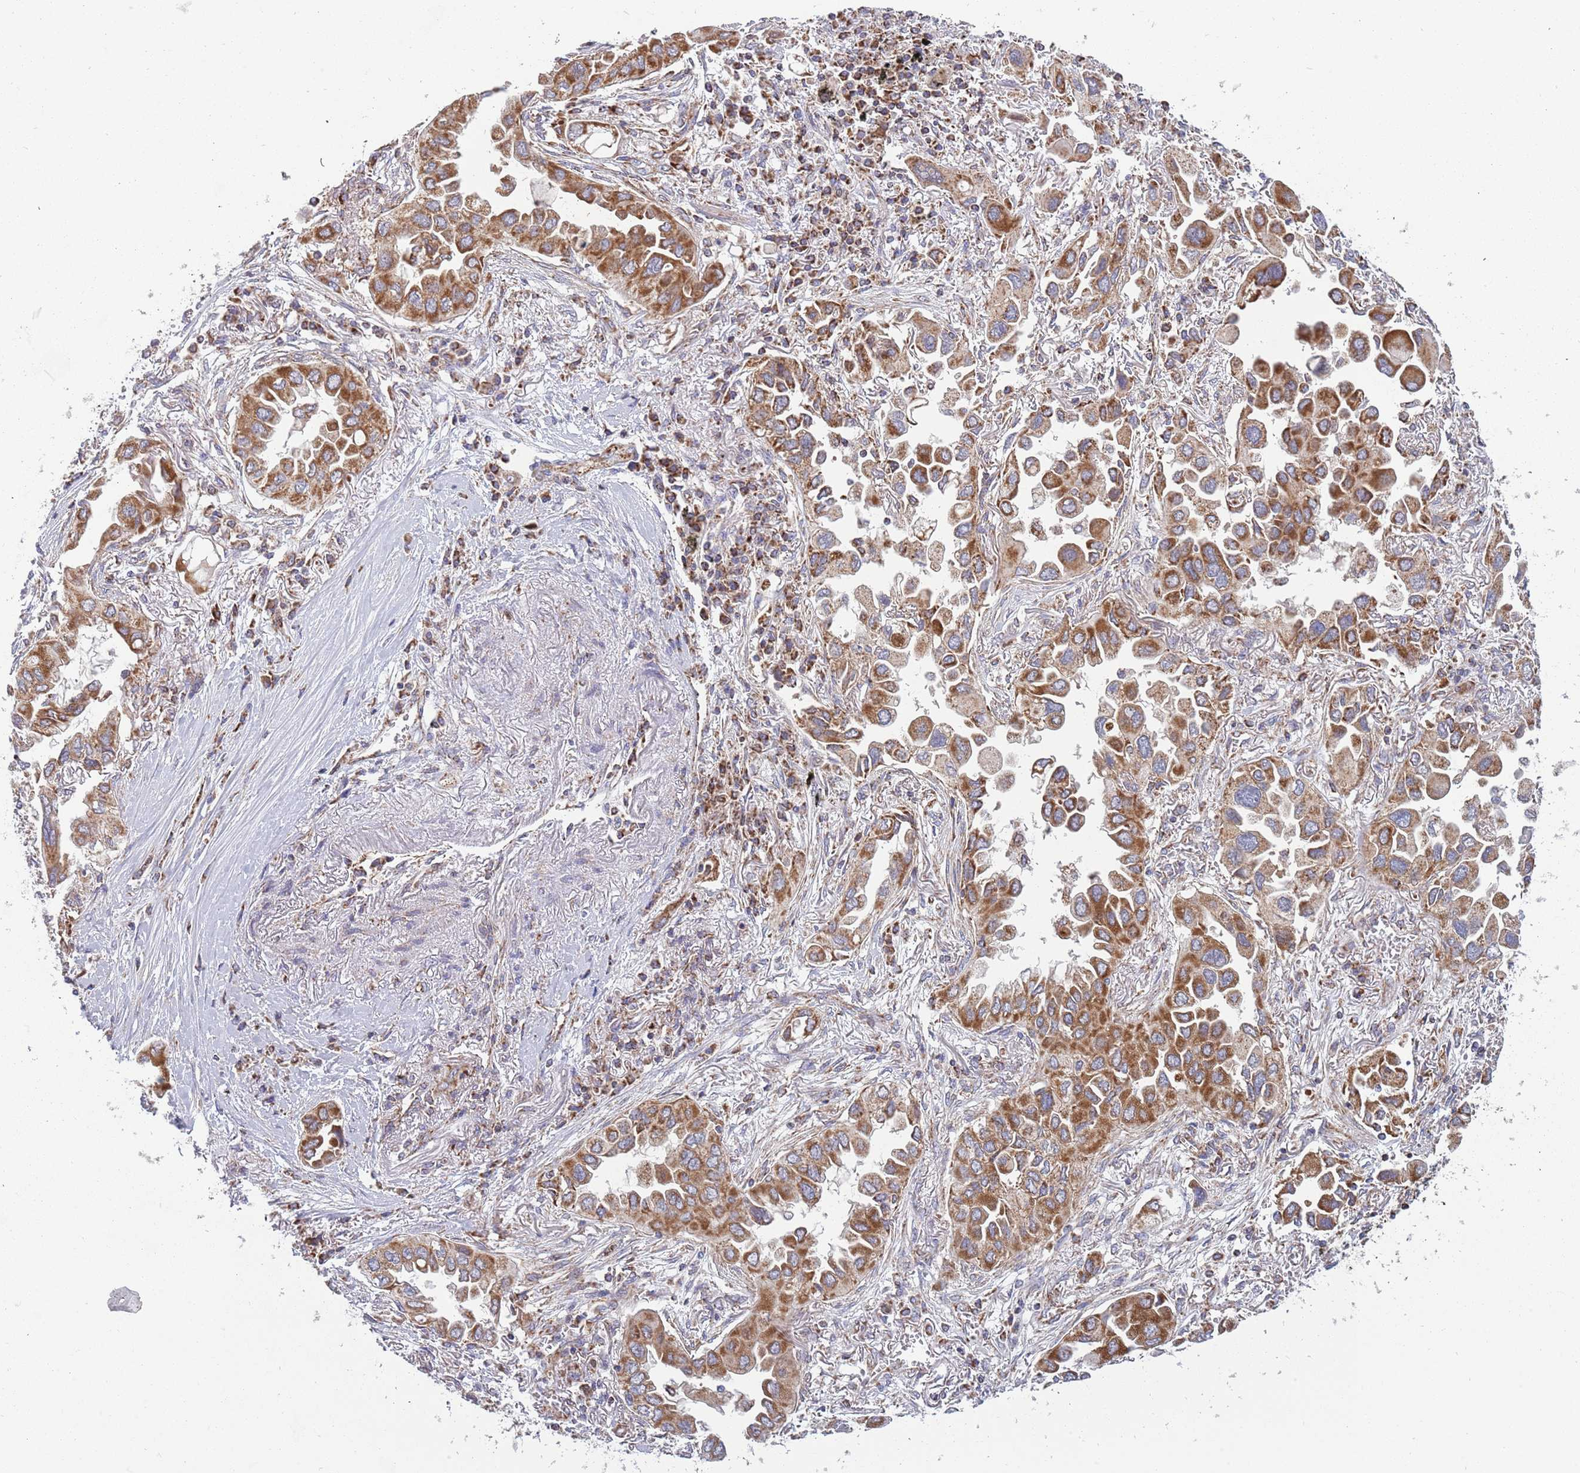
{"staining": {"intensity": "moderate", "quantity": ">75%", "location": "cytoplasmic/membranous"}, "tissue": "lung cancer", "cell_type": "Tumor cells", "image_type": "cancer", "snomed": [{"axis": "morphology", "description": "Adenocarcinoma, NOS"}, {"axis": "topography", "description": "Lung"}], "caption": "Human lung cancer (adenocarcinoma) stained for a protein (brown) reveals moderate cytoplasmic/membranous positive staining in about >75% of tumor cells.", "gene": "VPS16", "patient": {"sex": "female", "age": 76}}